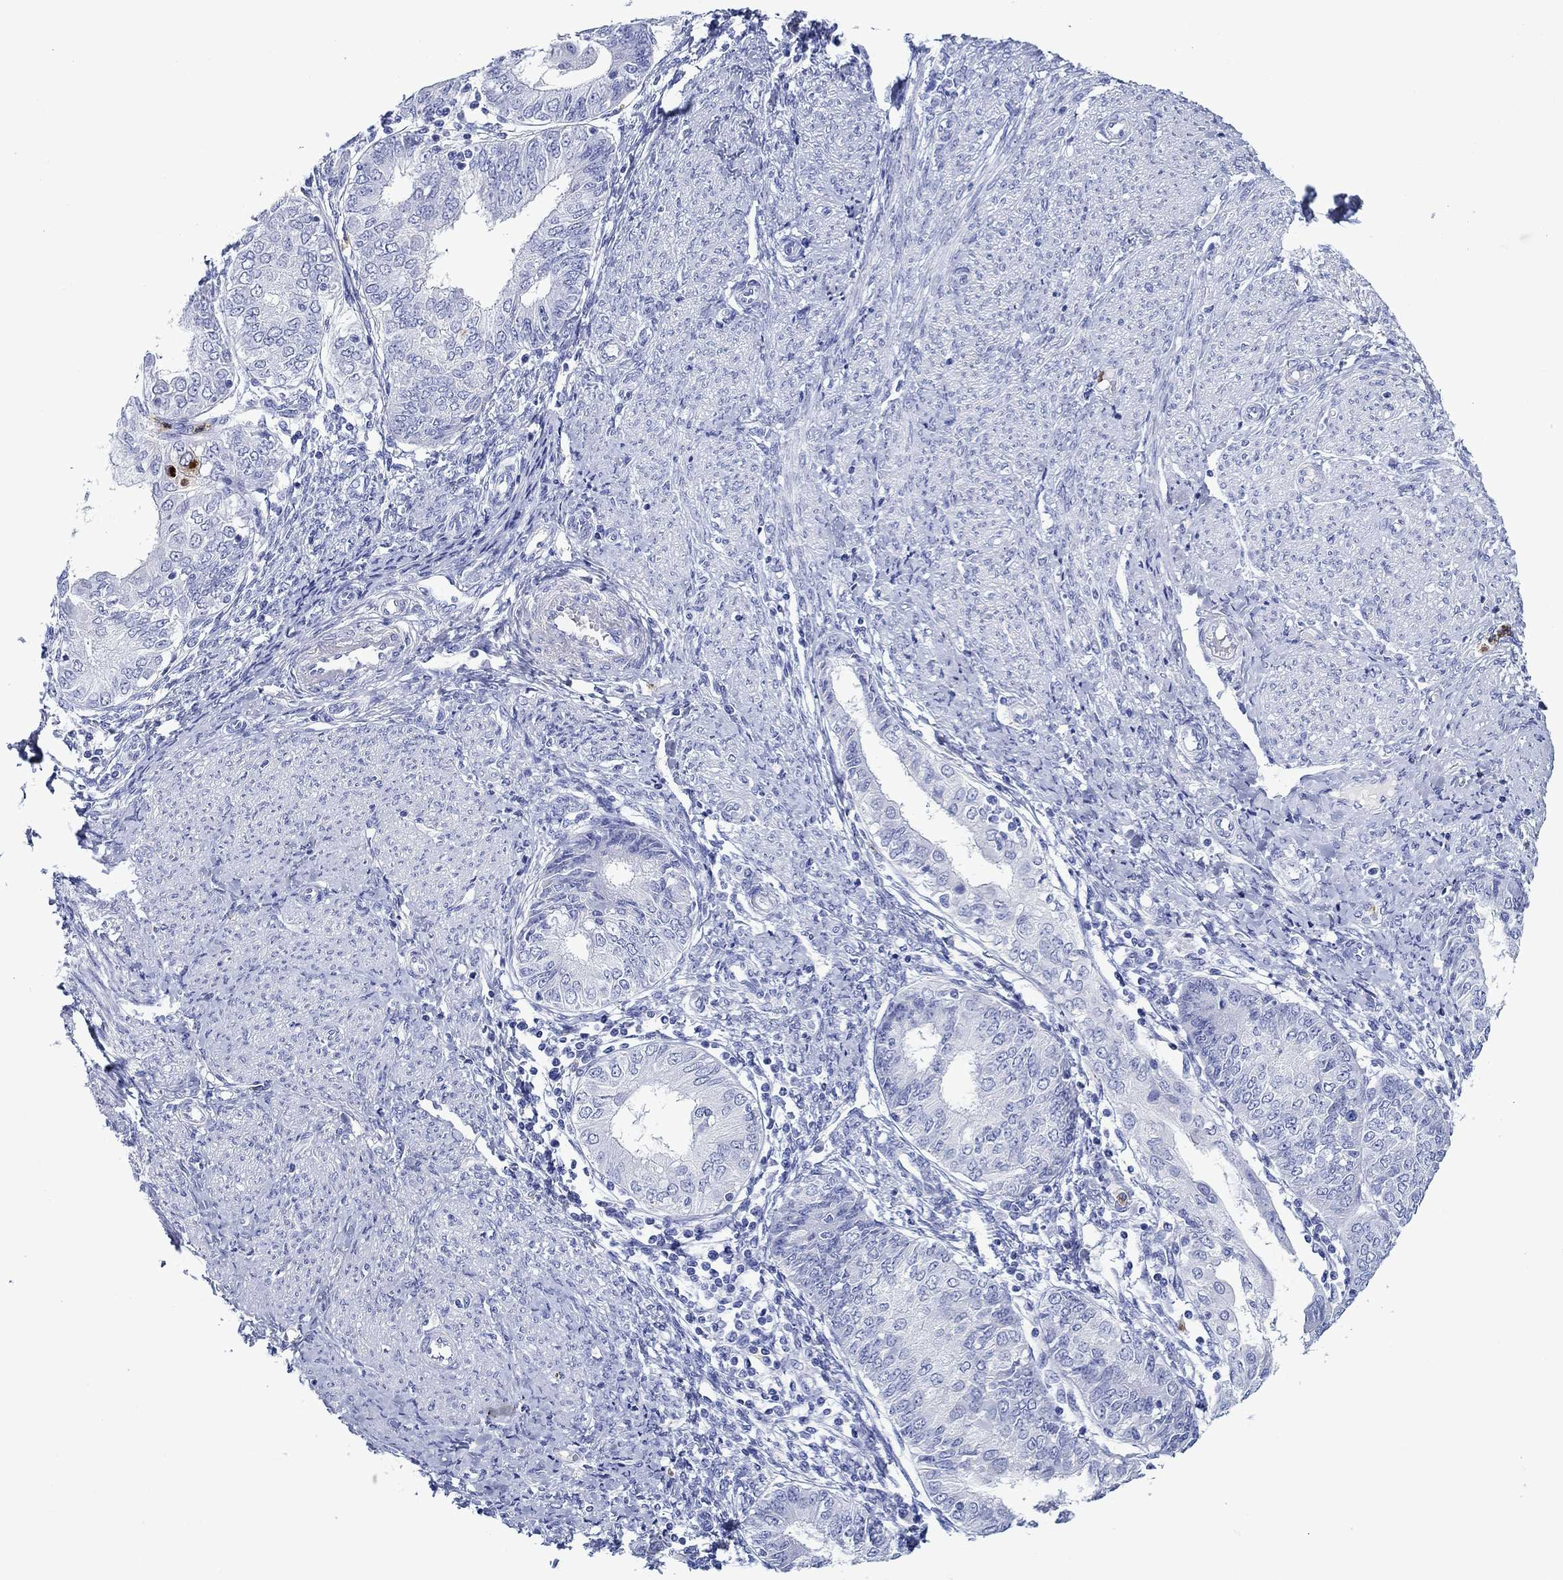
{"staining": {"intensity": "negative", "quantity": "none", "location": "none"}, "tissue": "endometrial cancer", "cell_type": "Tumor cells", "image_type": "cancer", "snomed": [{"axis": "morphology", "description": "Adenocarcinoma, NOS"}, {"axis": "topography", "description": "Endometrium"}], "caption": "High power microscopy histopathology image of an immunohistochemistry micrograph of endometrial cancer, revealing no significant positivity in tumor cells.", "gene": "EPX", "patient": {"sex": "female", "age": 68}}